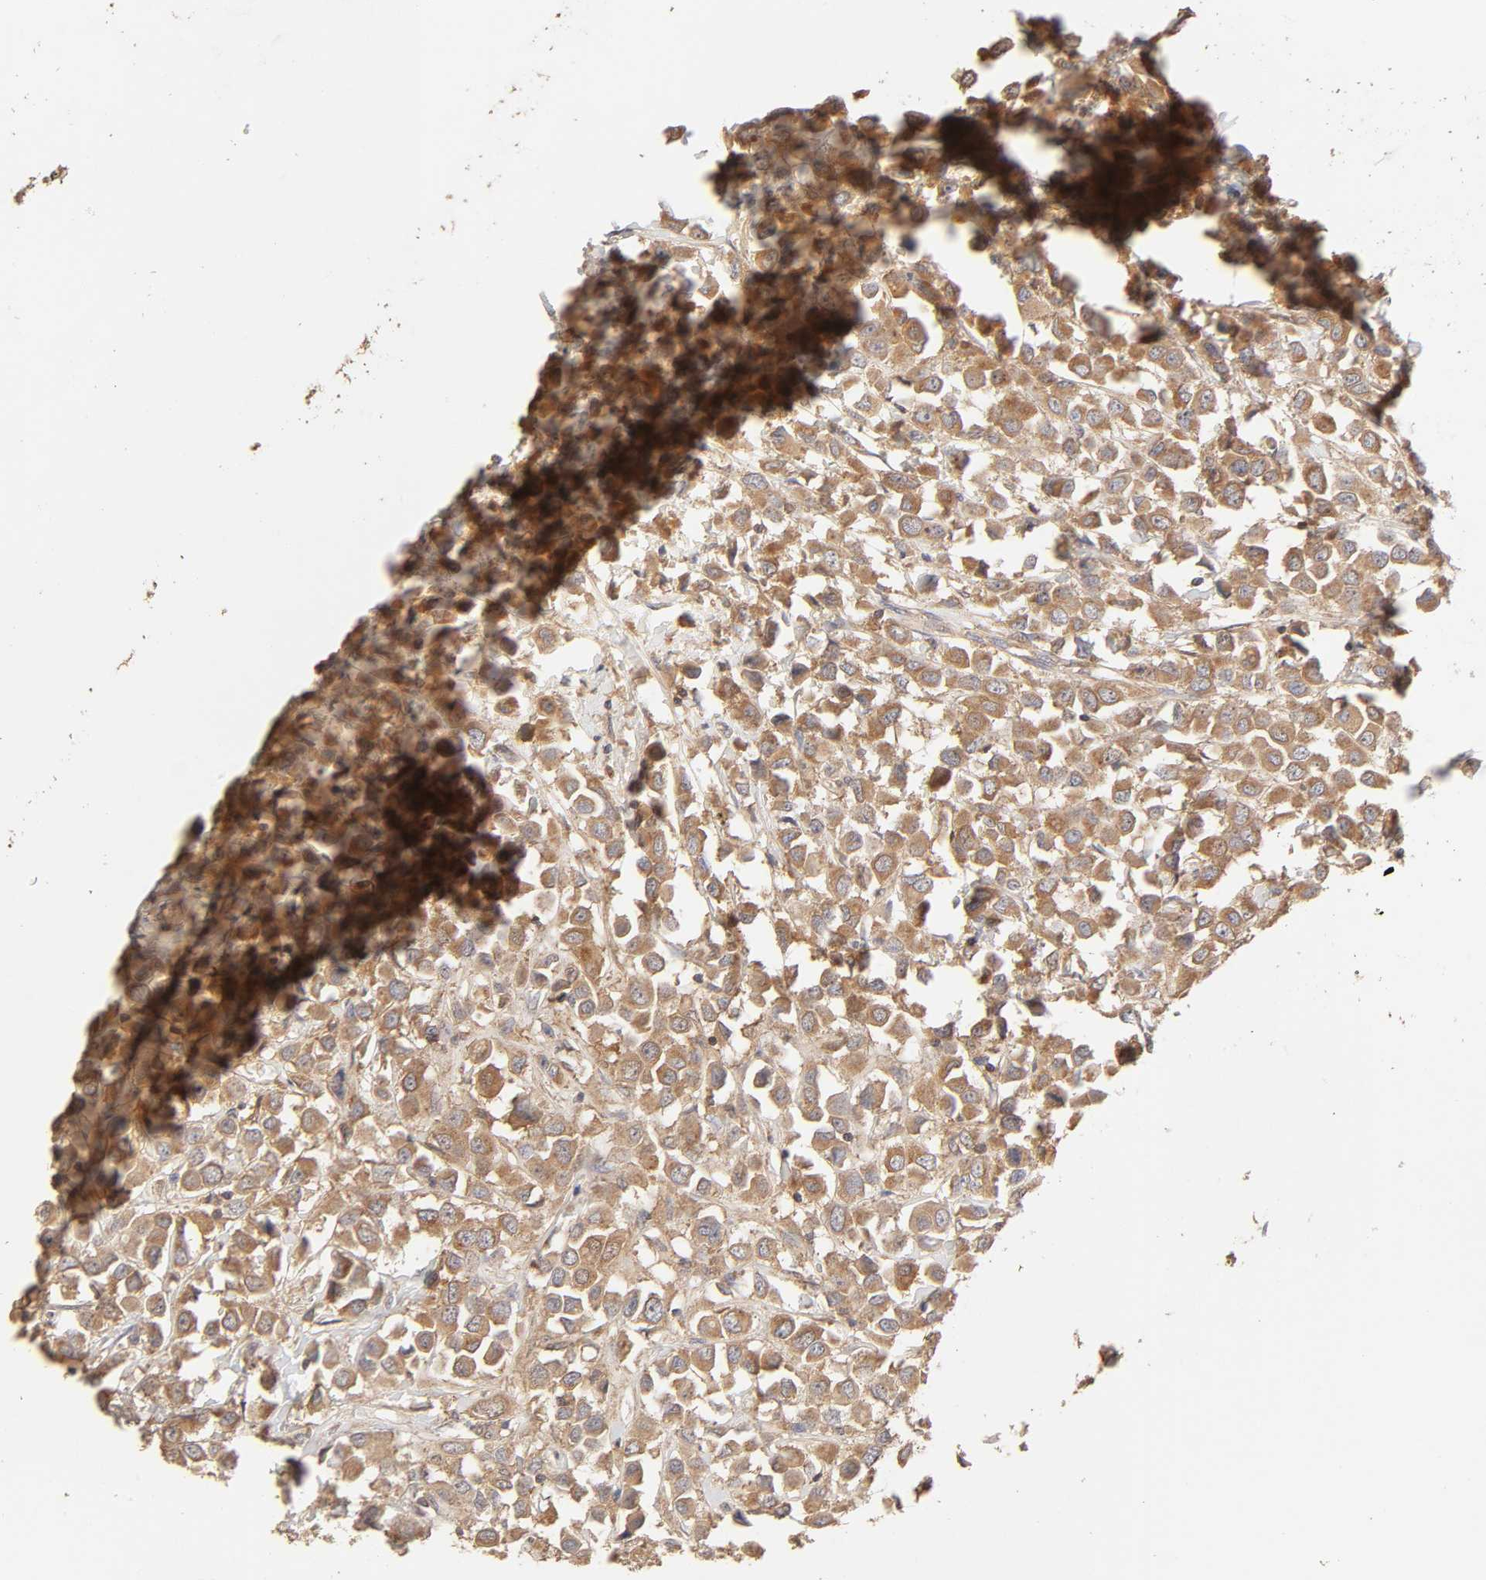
{"staining": {"intensity": "moderate", "quantity": ">75%", "location": "cytoplasmic/membranous"}, "tissue": "breast cancer", "cell_type": "Tumor cells", "image_type": "cancer", "snomed": [{"axis": "morphology", "description": "Duct carcinoma"}, {"axis": "topography", "description": "Breast"}], "caption": "Immunohistochemical staining of breast invasive ductal carcinoma exhibits medium levels of moderate cytoplasmic/membranous positivity in about >75% of tumor cells.", "gene": "AP1G2", "patient": {"sex": "female", "age": 61}}